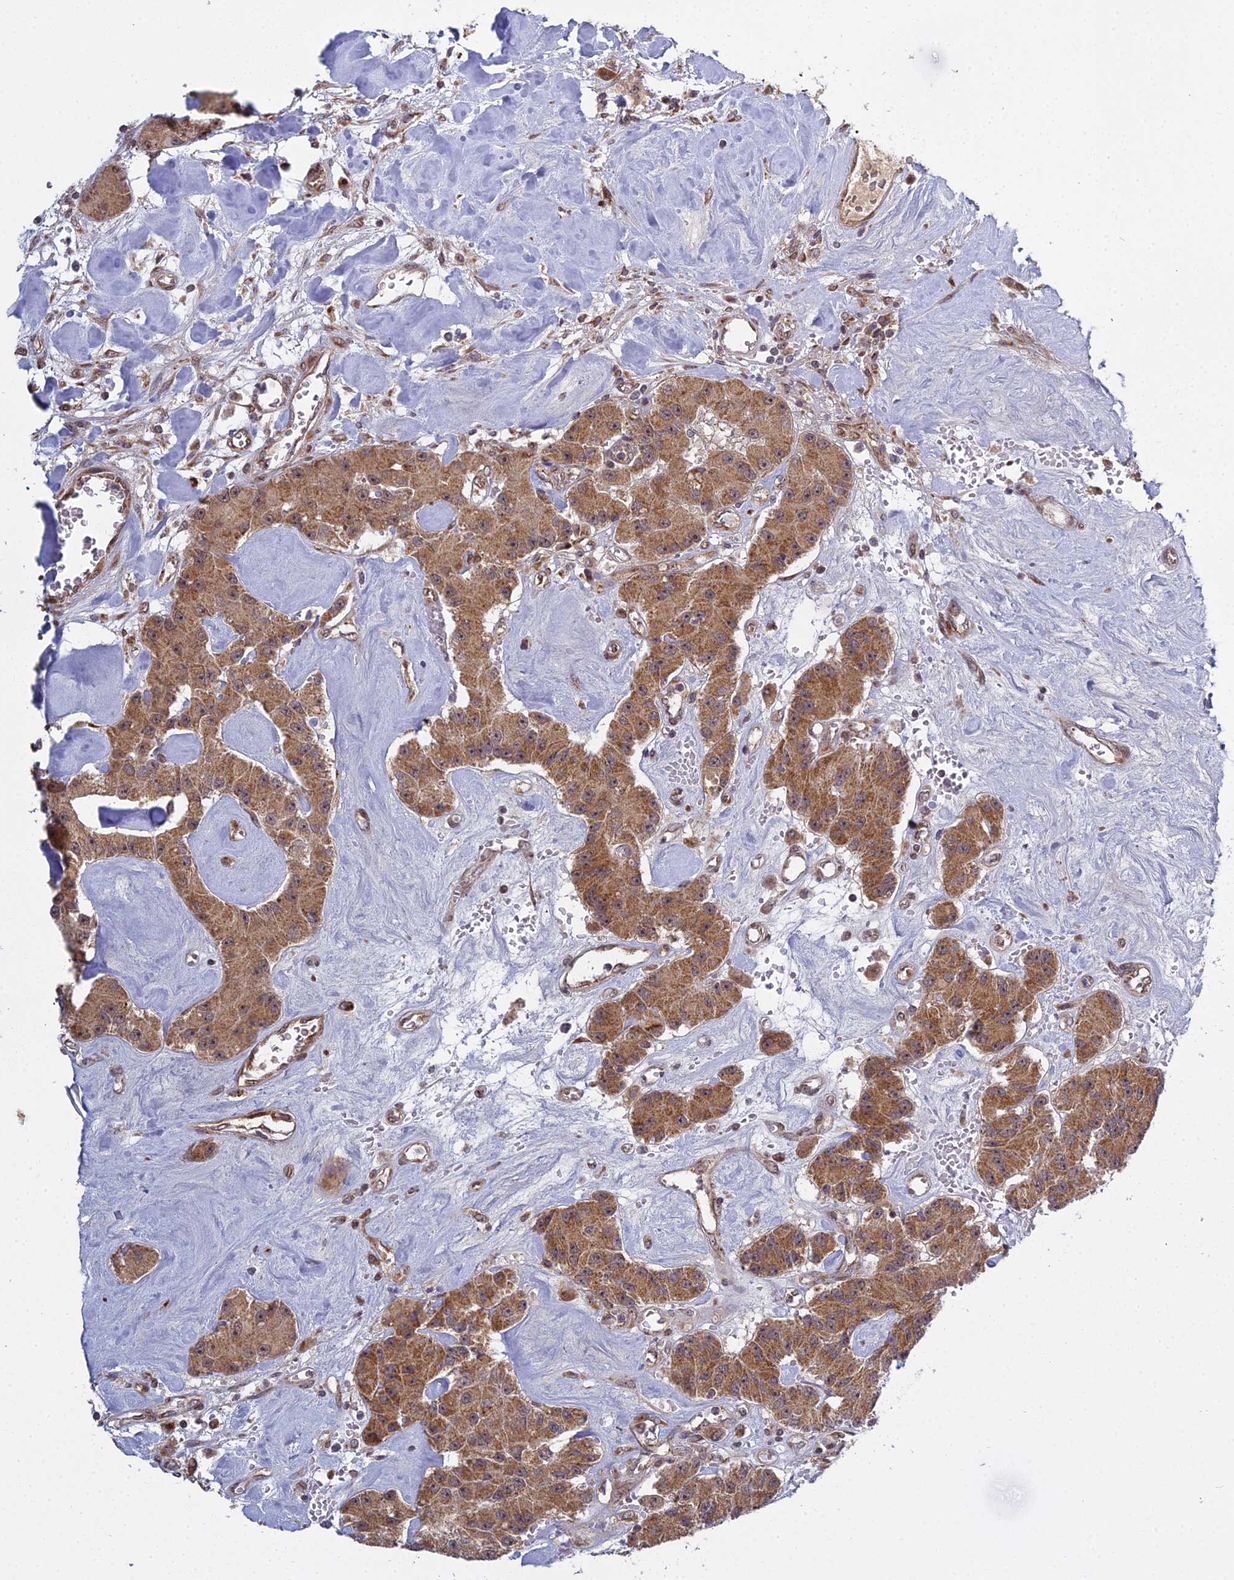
{"staining": {"intensity": "moderate", "quantity": ">75%", "location": "cytoplasmic/membranous"}, "tissue": "carcinoid", "cell_type": "Tumor cells", "image_type": "cancer", "snomed": [{"axis": "morphology", "description": "Carcinoid, malignant, NOS"}, {"axis": "topography", "description": "Pancreas"}], "caption": "Human carcinoid stained with a protein marker demonstrates moderate staining in tumor cells.", "gene": "MEOX1", "patient": {"sex": "male", "age": 41}}